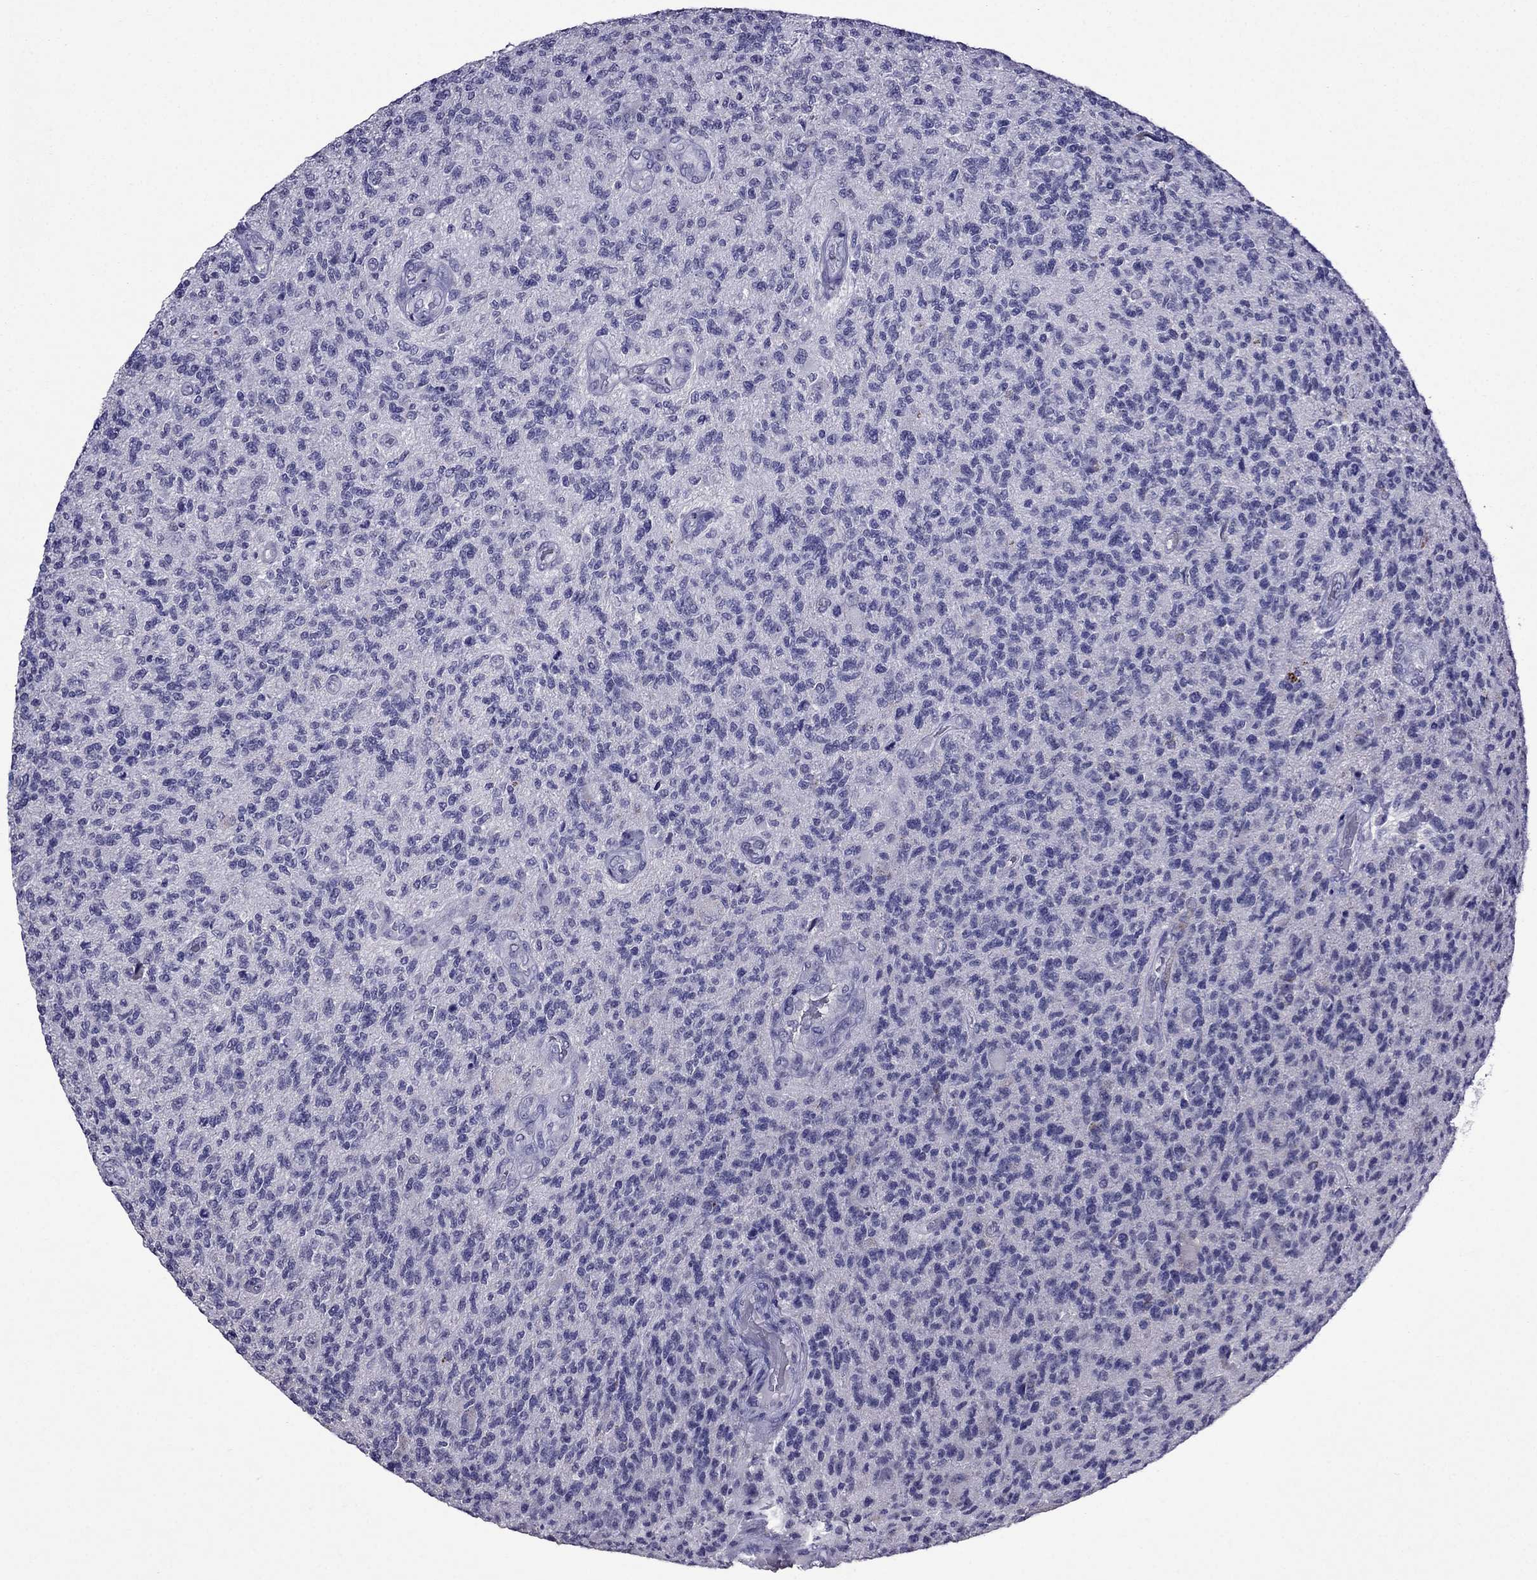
{"staining": {"intensity": "negative", "quantity": "none", "location": "none"}, "tissue": "glioma", "cell_type": "Tumor cells", "image_type": "cancer", "snomed": [{"axis": "morphology", "description": "Glioma, malignant, High grade"}, {"axis": "topography", "description": "Brain"}], "caption": "This histopathology image is of malignant glioma (high-grade) stained with immunohistochemistry to label a protein in brown with the nuclei are counter-stained blue. There is no positivity in tumor cells.", "gene": "OLFM4", "patient": {"sex": "male", "age": 56}}